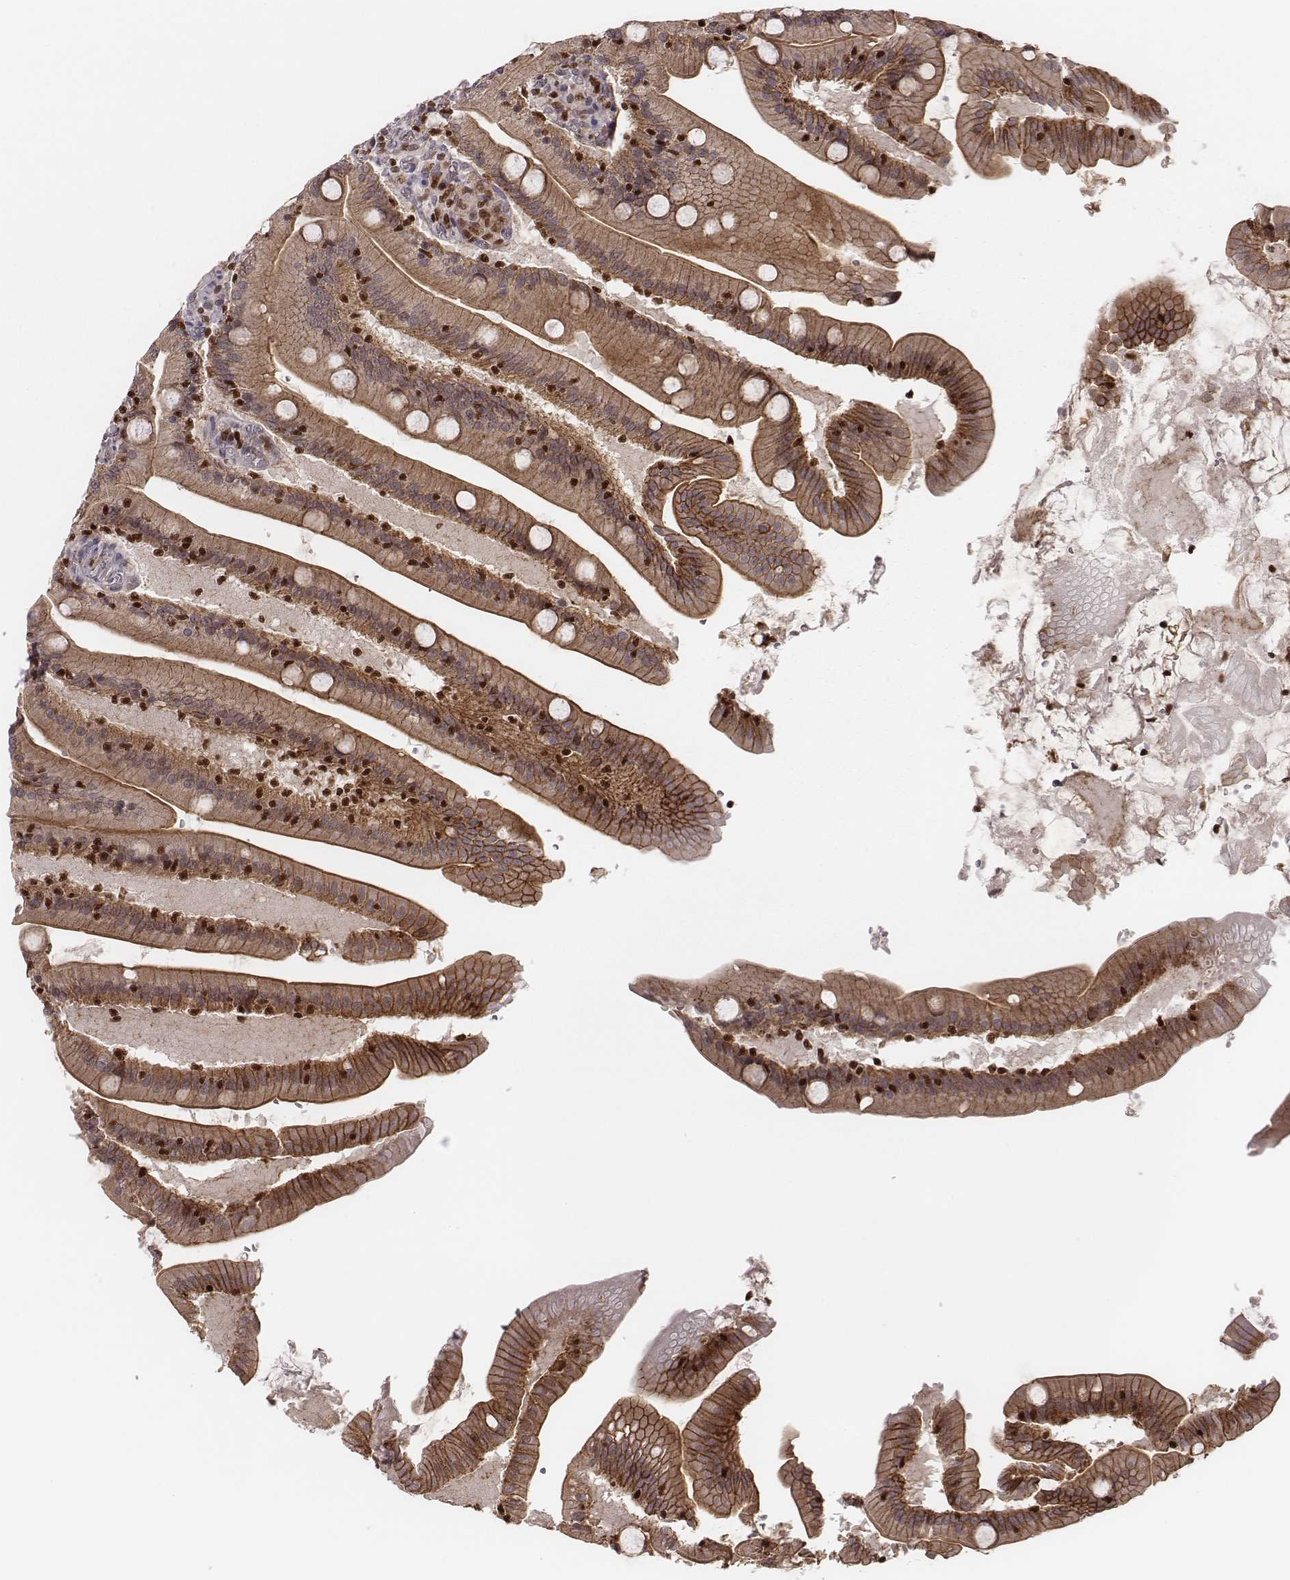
{"staining": {"intensity": "strong", "quantity": ">75%", "location": "cytoplasmic/membranous"}, "tissue": "small intestine", "cell_type": "Glandular cells", "image_type": "normal", "snomed": [{"axis": "morphology", "description": "Normal tissue, NOS"}, {"axis": "topography", "description": "Small intestine"}], "caption": "Glandular cells demonstrate high levels of strong cytoplasmic/membranous staining in about >75% of cells in benign human small intestine.", "gene": "WDR59", "patient": {"sex": "male", "age": 37}}